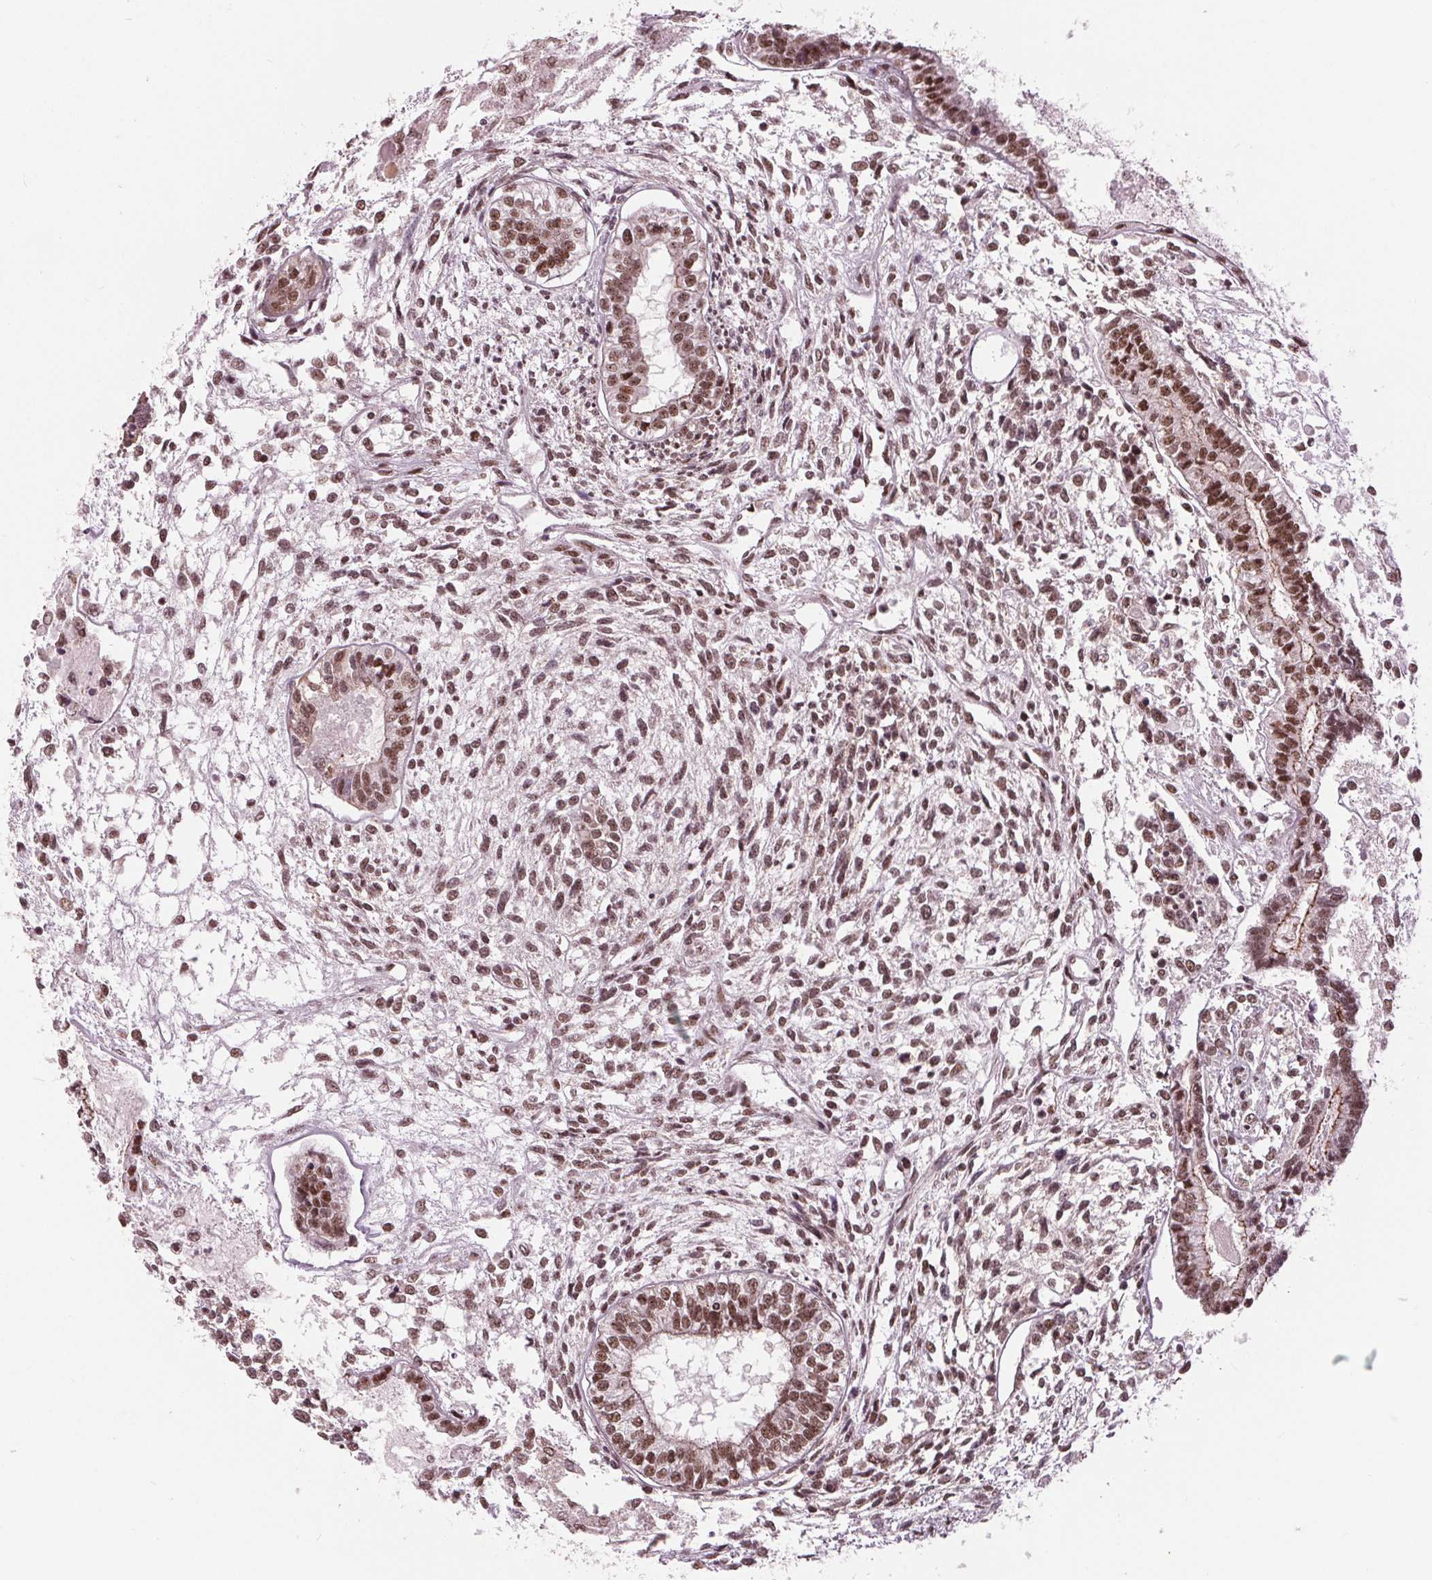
{"staining": {"intensity": "moderate", "quantity": ">75%", "location": "cytoplasmic/membranous,nuclear"}, "tissue": "testis cancer", "cell_type": "Tumor cells", "image_type": "cancer", "snomed": [{"axis": "morphology", "description": "Carcinoma, Embryonal, NOS"}, {"axis": "topography", "description": "Testis"}], "caption": "Immunohistochemical staining of human testis cancer (embryonal carcinoma) shows medium levels of moderate cytoplasmic/membranous and nuclear staining in about >75% of tumor cells. The staining was performed using DAB, with brown indicating positive protein expression. Nuclei are stained blue with hematoxylin.", "gene": "LSM2", "patient": {"sex": "male", "age": 37}}